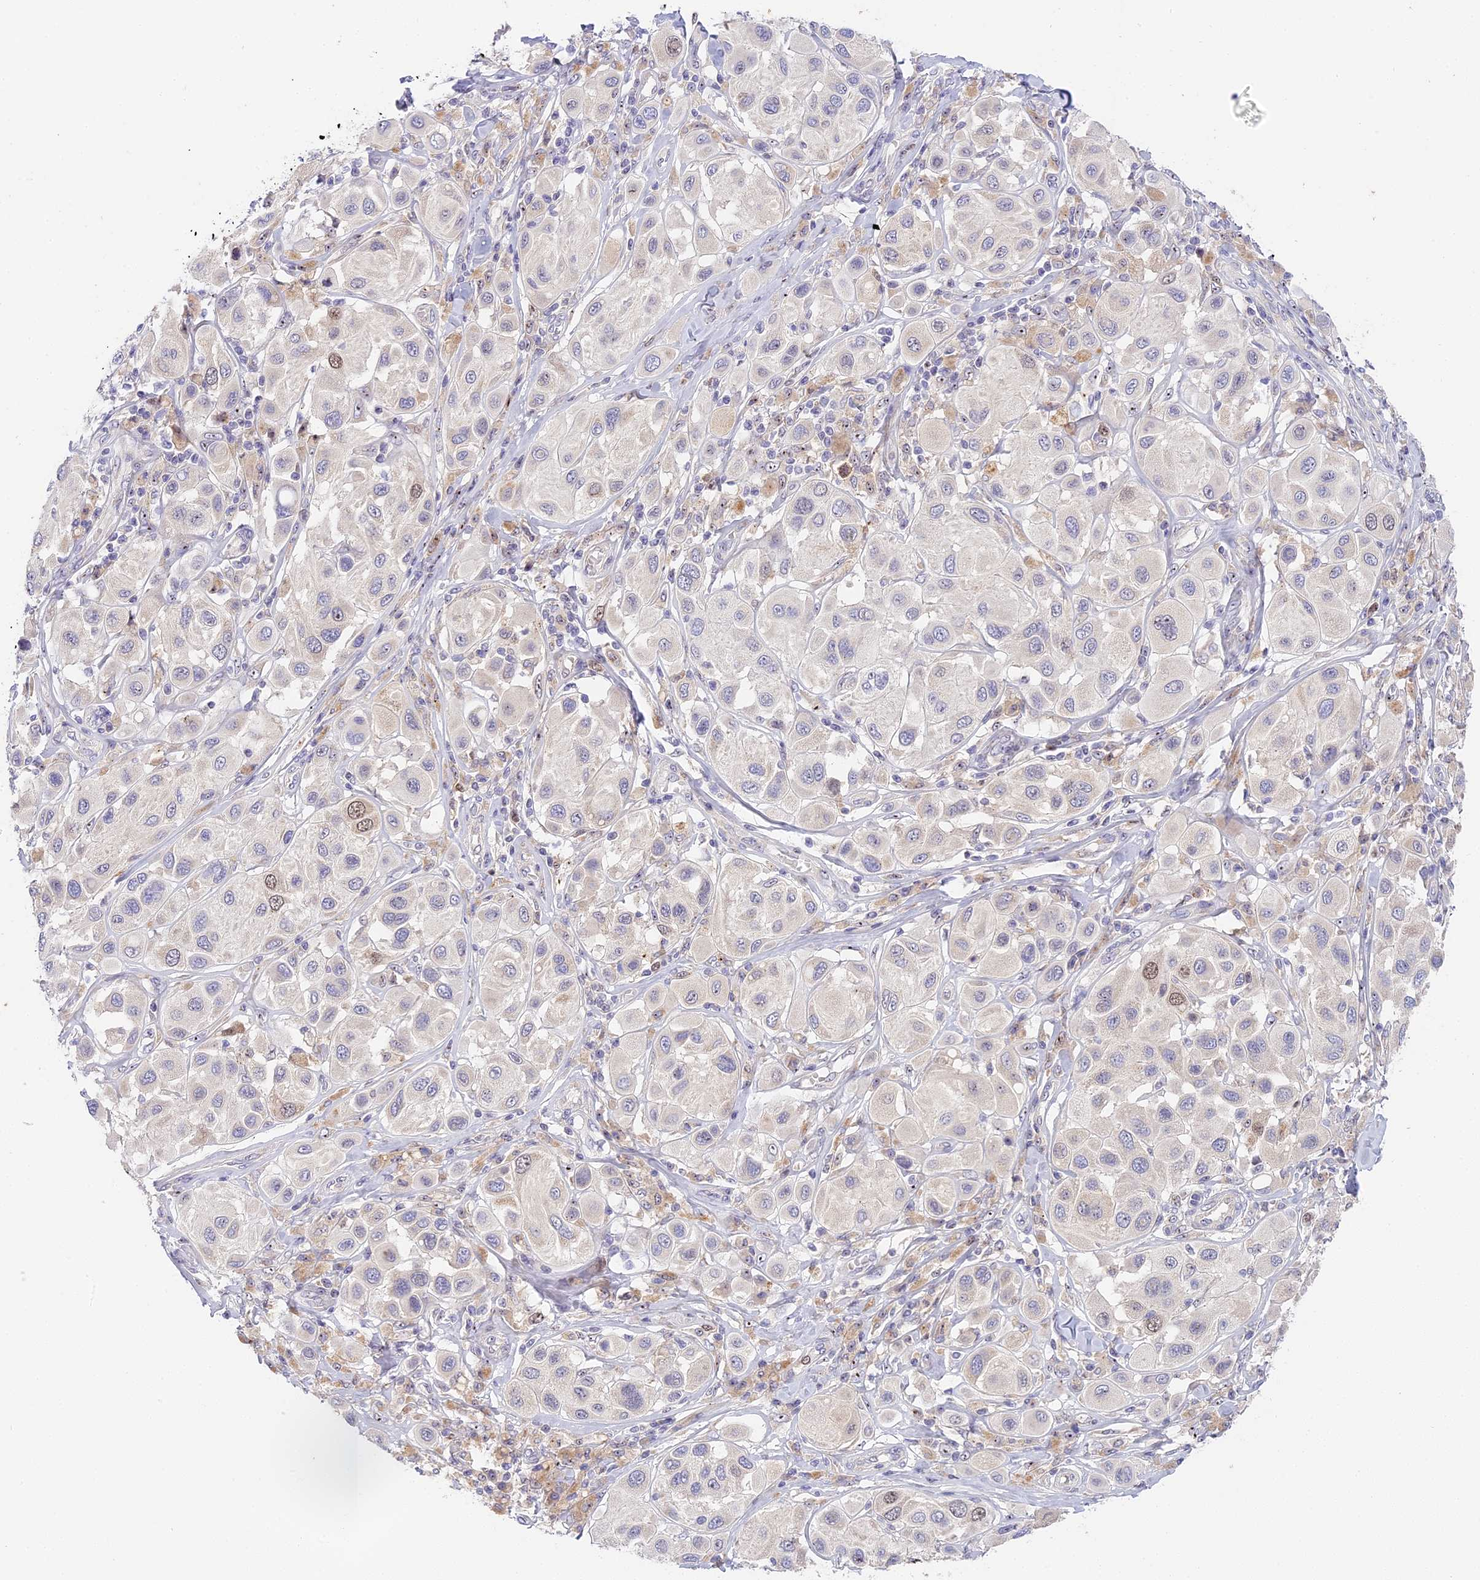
{"staining": {"intensity": "moderate", "quantity": "<25%", "location": "nuclear"}, "tissue": "melanoma", "cell_type": "Tumor cells", "image_type": "cancer", "snomed": [{"axis": "morphology", "description": "Malignant melanoma, Metastatic site"}, {"axis": "topography", "description": "Skin"}], "caption": "A brown stain labels moderate nuclear staining of a protein in human melanoma tumor cells.", "gene": "RAD51", "patient": {"sex": "male", "age": 41}}